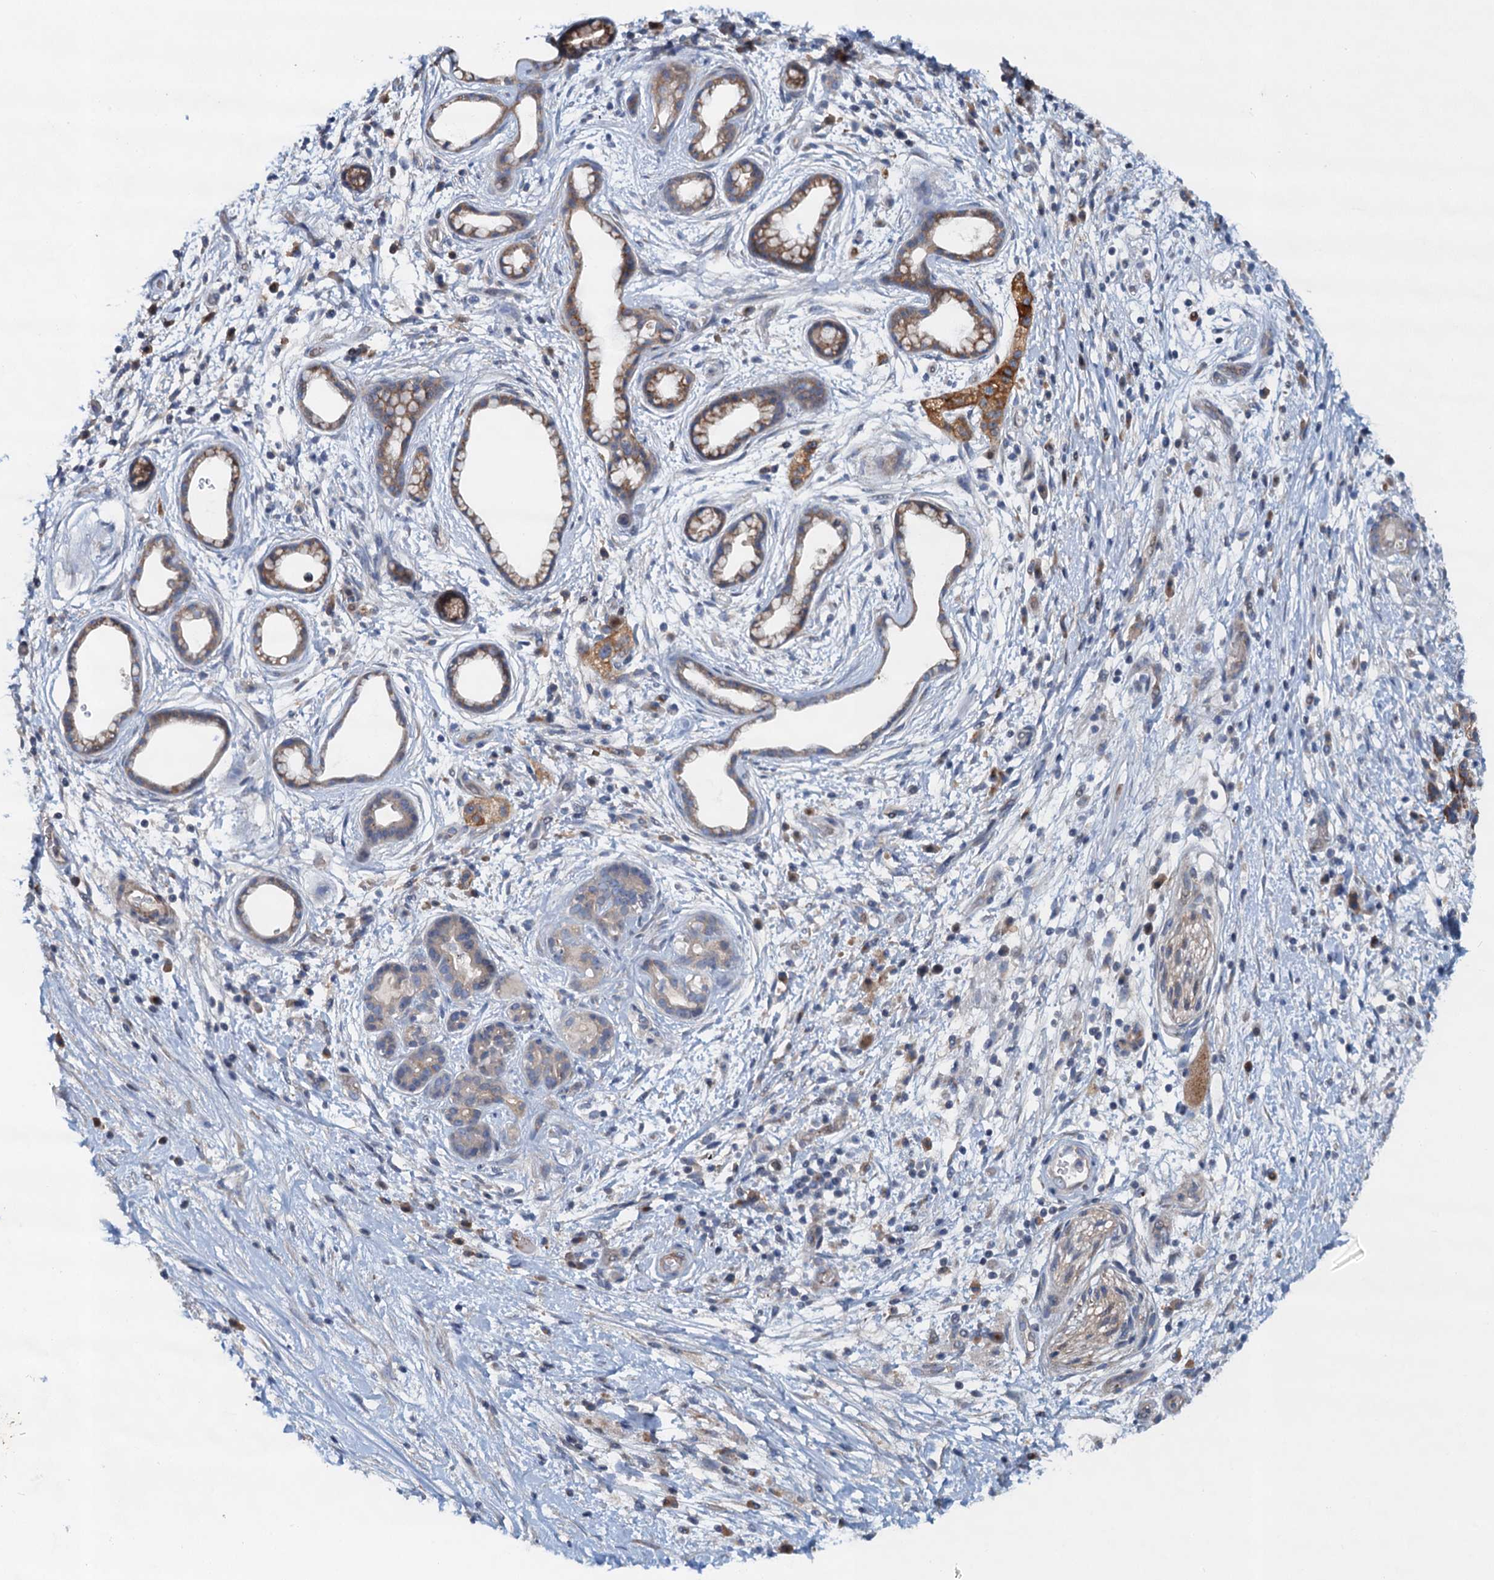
{"staining": {"intensity": "moderate", "quantity": "25%-75%", "location": "cytoplasmic/membranous"}, "tissue": "pancreatic cancer", "cell_type": "Tumor cells", "image_type": "cancer", "snomed": [{"axis": "morphology", "description": "Adenocarcinoma, NOS"}, {"axis": "topography", "description": "Pancreas"}], "caption": "Protein staining of adenocarcinoma (pancreatic) tissue demonstrates moderate cytoplasmic/membranous expression in approximately 25%-75% of tumor cells.", "gene": "NBEA", "patient": {"sex": "female", "age": 73}}